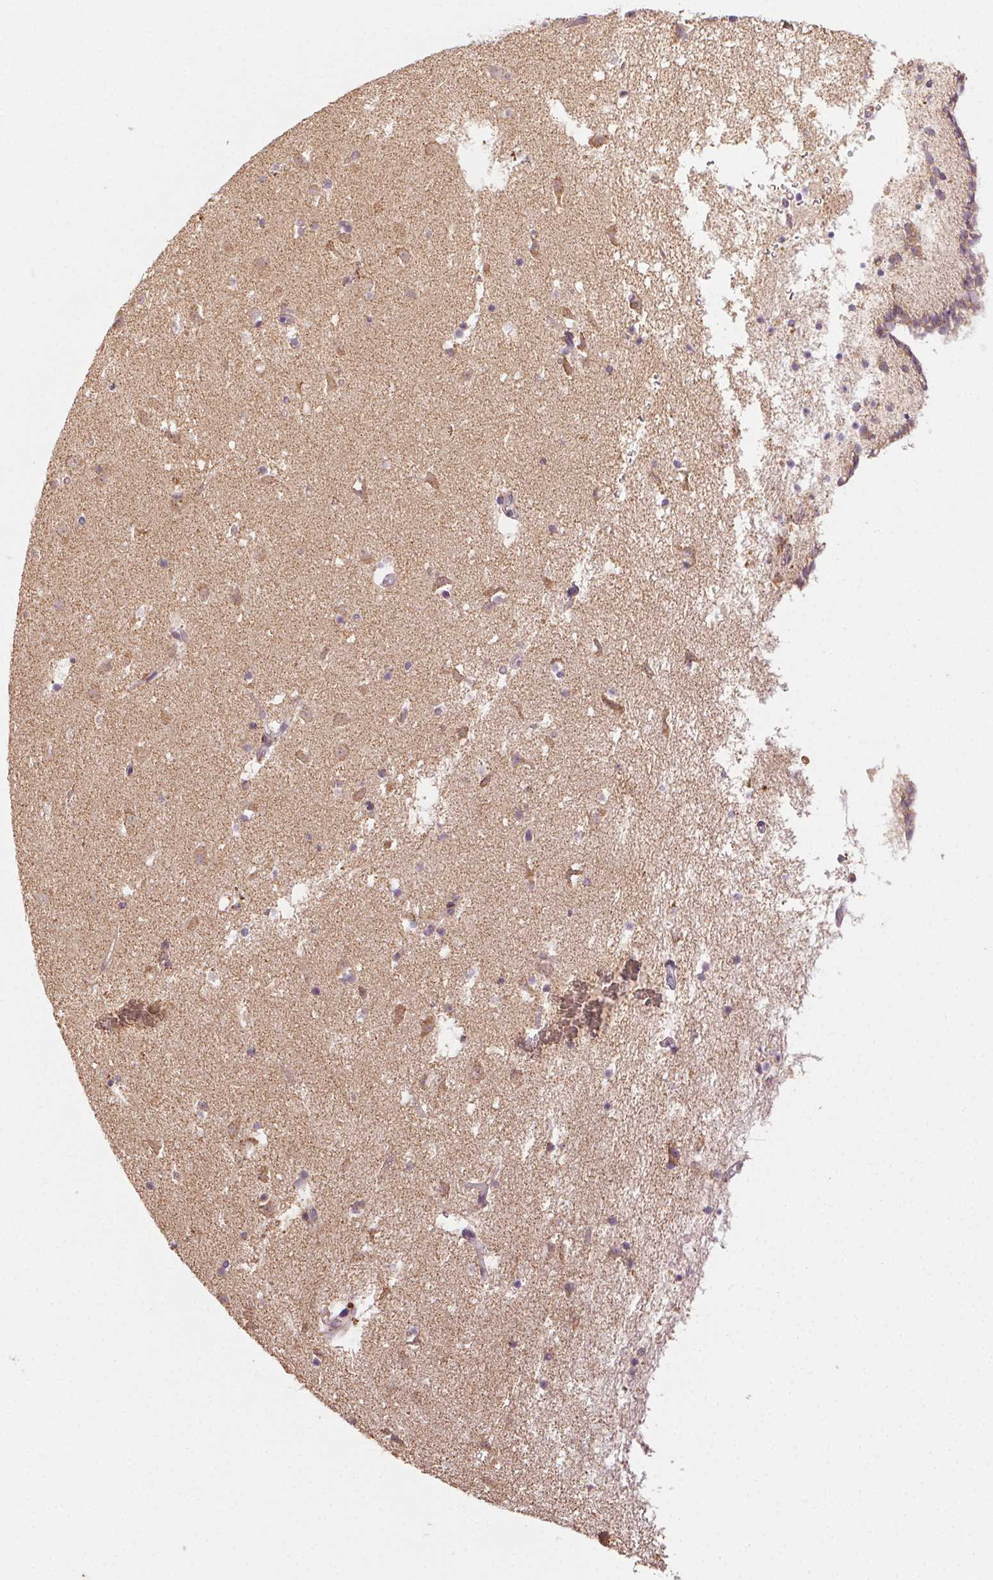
{"staining": {"intensity": "moderate", "quantity": "<25%", "location": "cytoplasmic/membranous"}, "tissue": "caudate", "cell_type": "Glial cells", "image_type": "normal", "snomed": [{"axis": "morphology", "description": "Normal tissue, NOS"}, {"axis": "topography", "description": "Lateral ventricle wall"}], "caption": "Protein expression analysis of benign caudate demonstrates moderate cytoplasmic/membranous positivity in approximately <25% of glial cells.", "gene": "FNBP1L", "patient": {"sex": "female", "age": 42}}